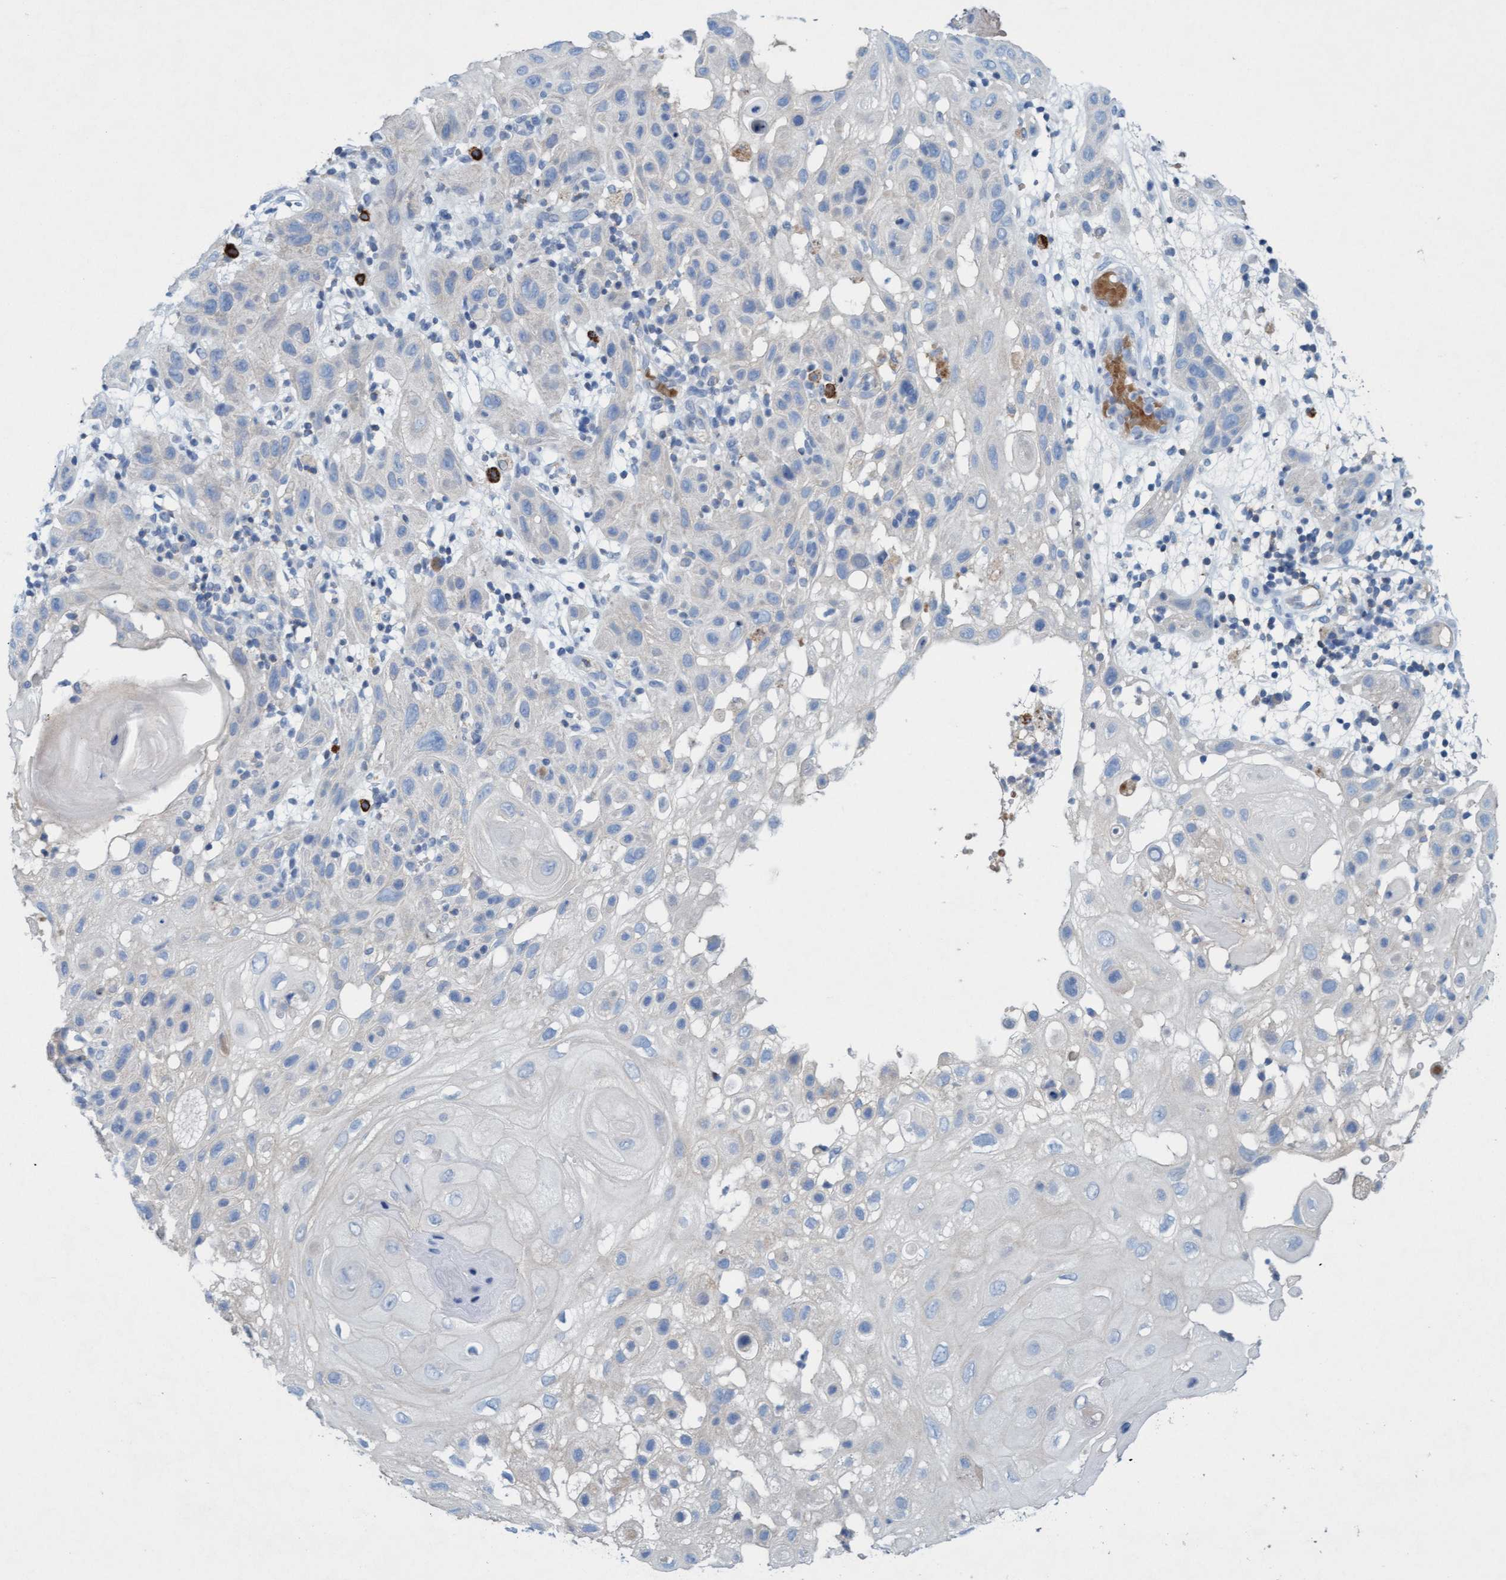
{"staining": {"intensity": "negative", "quantity": "none", "location": "none"}, "tissue": "skin cancer", "cell_type": "Tumor cells", "image_type": "cancer", "snomed": [{"axis": "morphology", "description": "Squamous cell carcinoma, NOS"}, {"axis": "topography", "description": "Skin"}], "caption": "Image shows no protein positivity in tumor cells of squamous cell carcinoma (skin) tissue. The staining is performed using DAB brown chromogen with nuclei counter-stained in using hematoxylin.", "gene": "SIGIRR", "patient": {"sex": "female", "age": 96}}